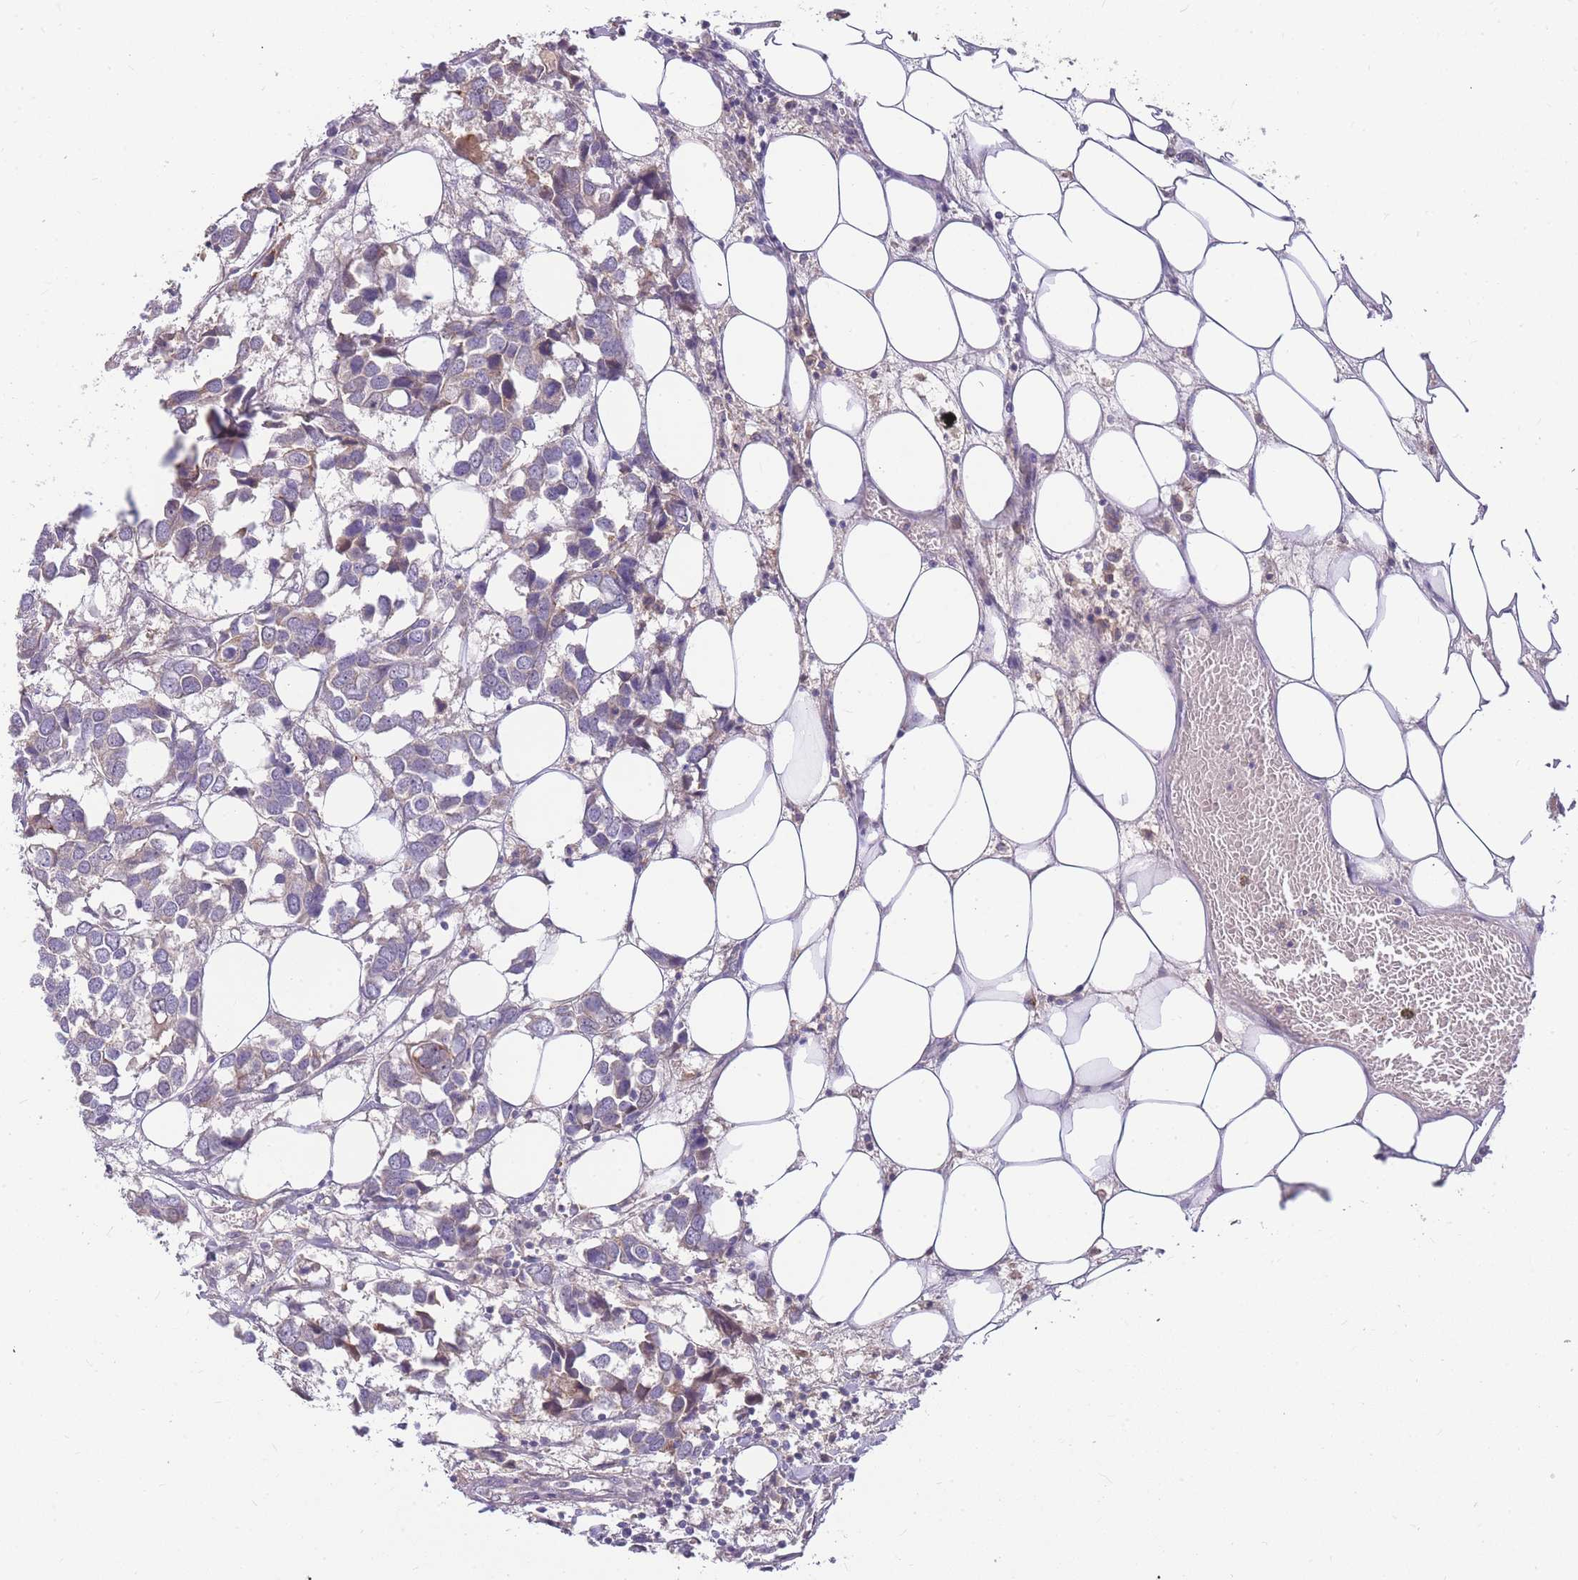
{"staining": {"intensity": "negative", "quantity": "none", "location": "none"}, "tissue": "breast cancer", "cell_type": "Tumor cells", "image_type": "cancer", "snomed": [{"axis": "morphology", "description": "Duct carcinoma"}, {"axis": "topography", "description": "Breast"}], "caption": "This is an immunohistochemistry histopathology image of human breast cancer. There is no staining in tumor cells.", "gene": "ZNF577", "patient": {"sex": "female", "age": 83}}